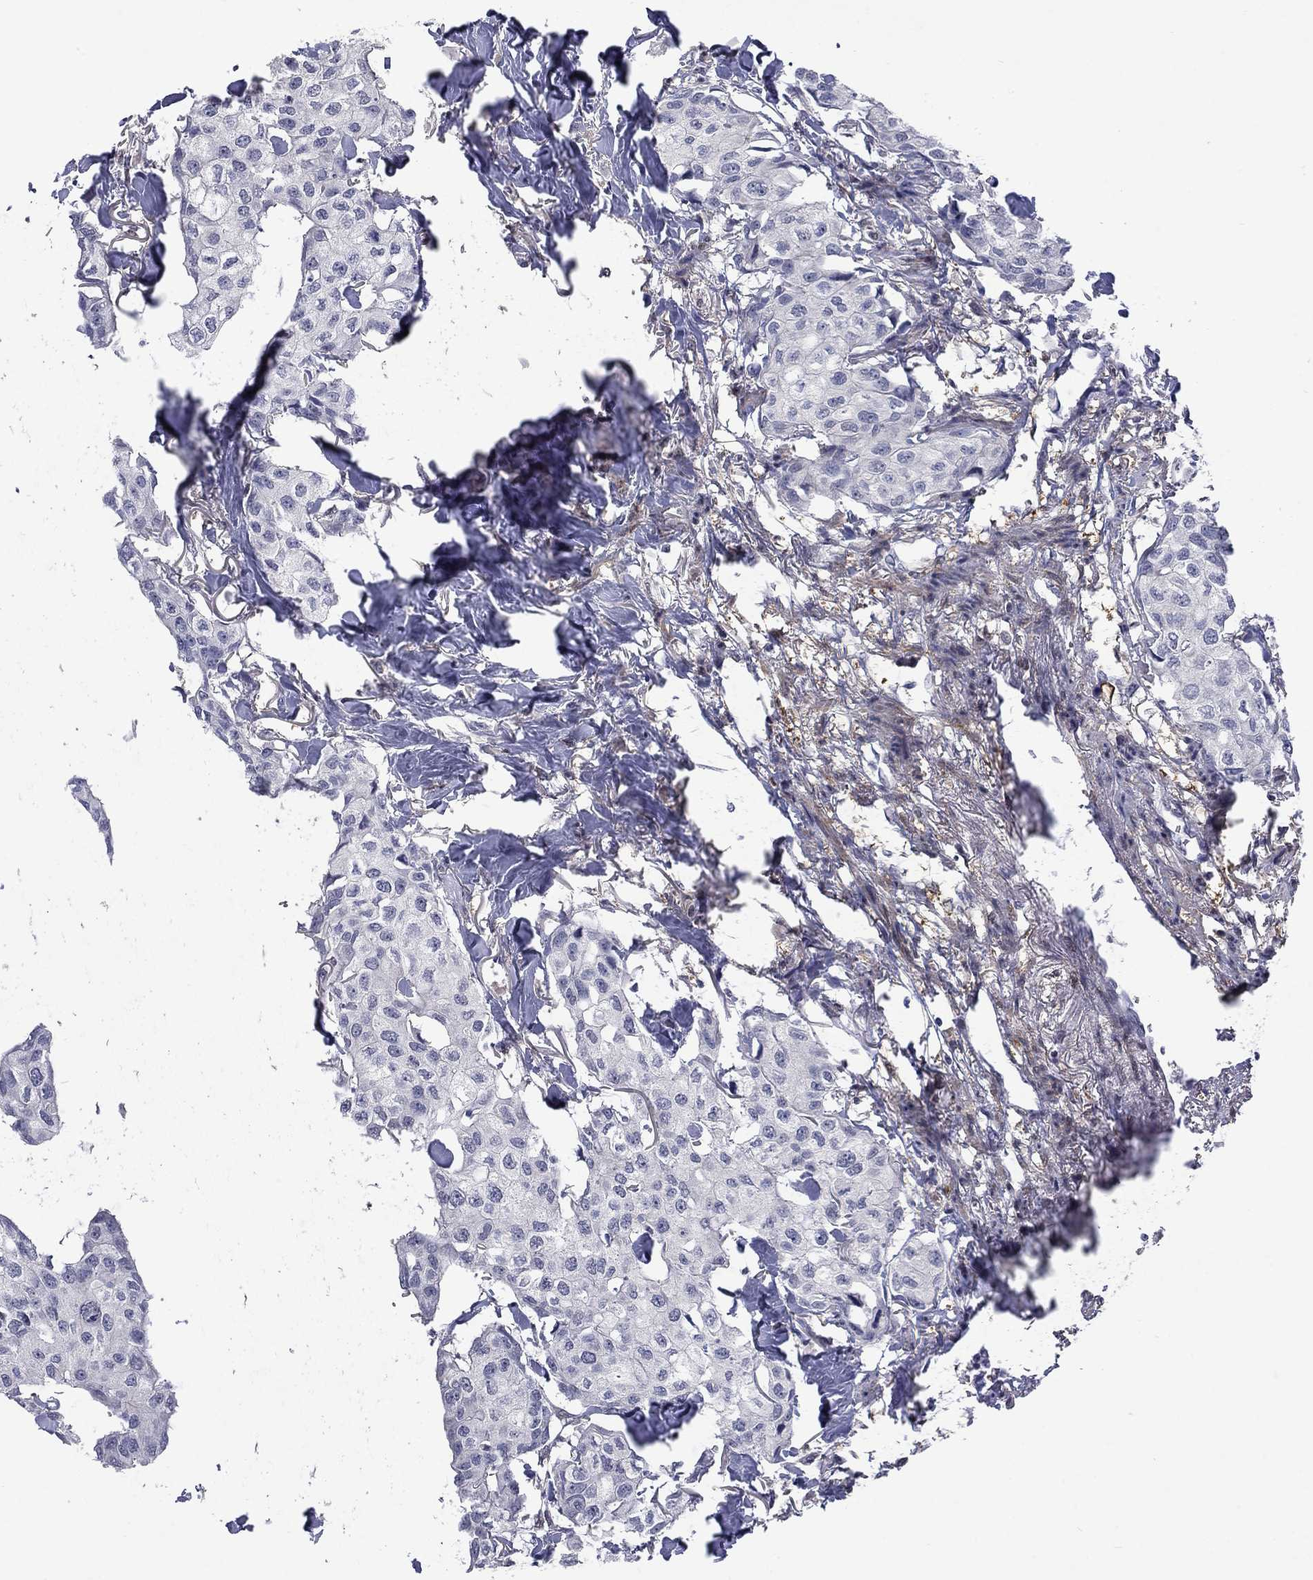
{"staining": {"intensity": "negative", "quantity": "none", "location": "none"}, "tissue": "breast cancer", "cell_type": "Tumor cells", "image_type": "cancer", "snomed": [{"axis": "morphology", "description": "Duct carcinoma"}, {"axis": "topography", "description": "Breast"}], "caption": "This is a photomicrograph of immunohistochemistry (IHC) staining of breast cancer (intraductal carcinoma), which shows no expression in tumor cells. The staining is performed using DAB brown chromogen with nuclei counter-stained in using hematoxylin.", "gene": "CBR1", "patient": {"sex": "female", "age": 80}}